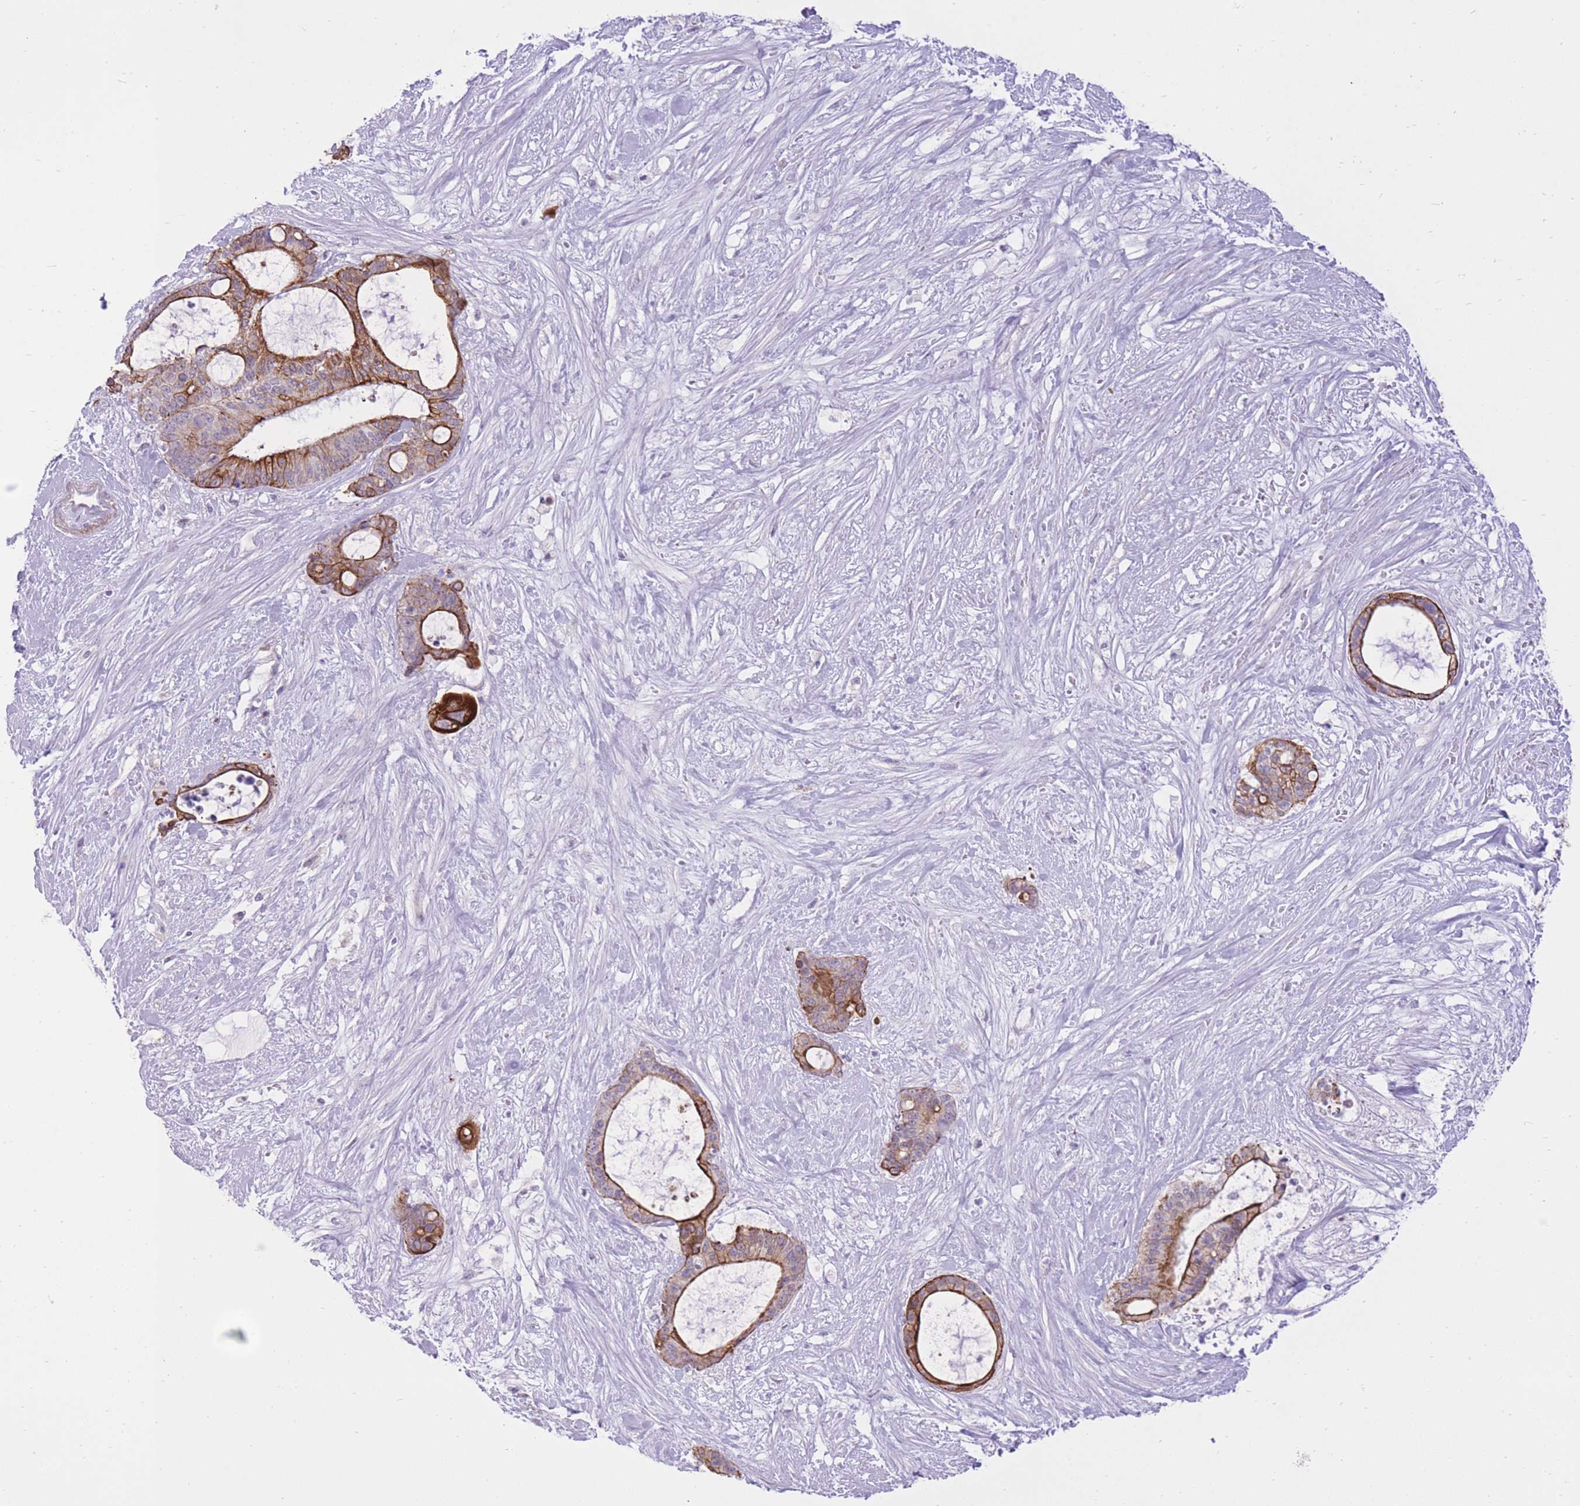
{"staining": {"intensity": "moderate", "quantity": "25%-75%", "location": "cytoplasmic/membranous"}, "tissue": "liver cancer", "cell_type": "Tumor cells", "image_type": "cancer", "snomed": [{"axis": "morphology", "description": "Normal tissue, NOS"}, {"axis": "morphology", "description": "Cholangiocarcinoma"}, {"axis": "topography", "description": "Liver"}, {"axis": "topography", "description": "Peripheral nerve tissue"}], "caption": "Protein analysis of liver cancer tissue demonstrates moderate cytoplasmic/membranous expression in about 25%-75% of tumor cells.", "gene": "MEIS3", "patient": {"sex": "female", "age": 73}}